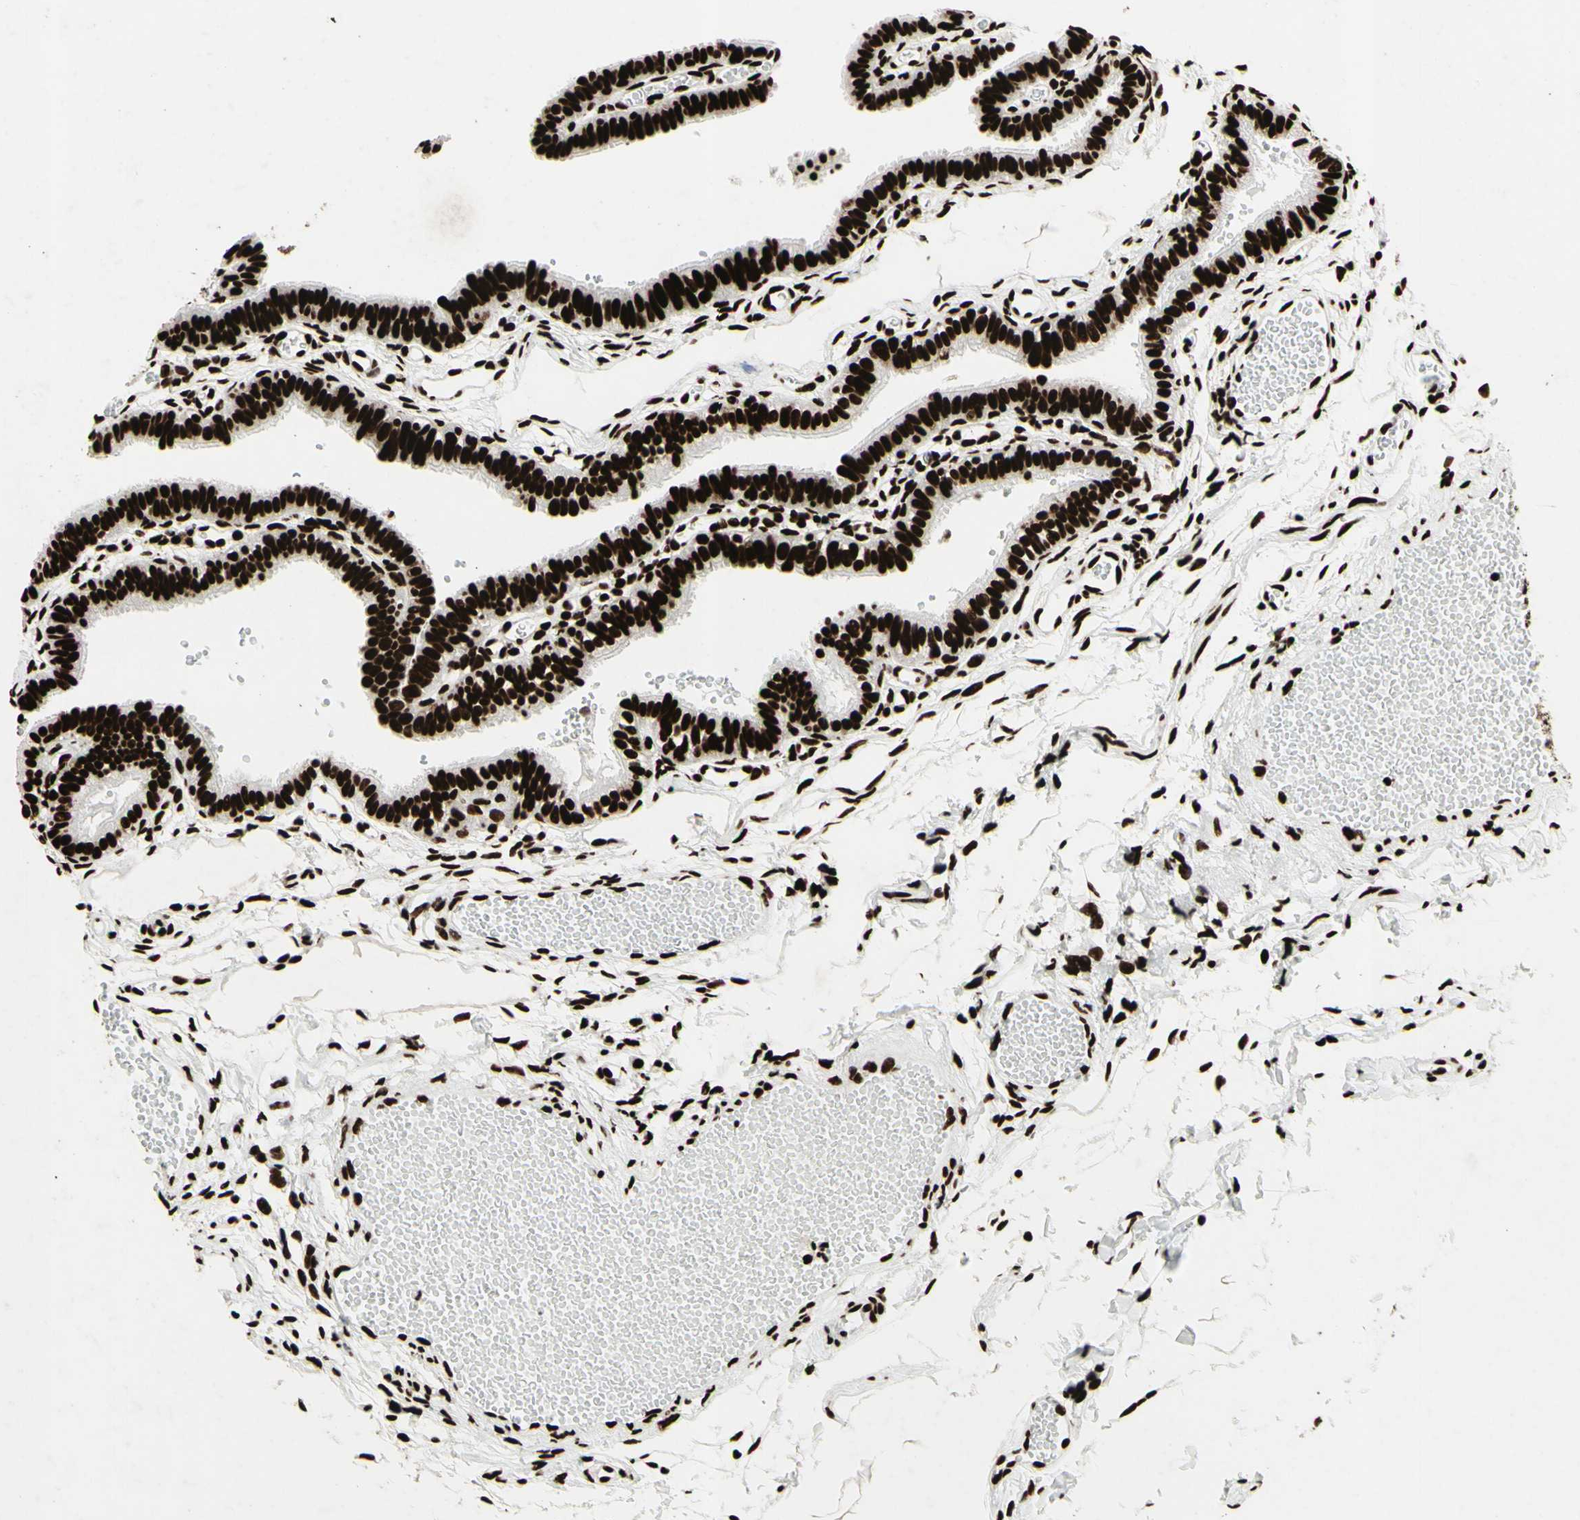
{"staining": {"intensity": "strong", "quantity": ">75%", "location": "nuclear"}, "tissue": "fallopian tube", "cell_type": "Glandular cells", "image_type": "normal", "snomed": [{"axis": "morphology", "description": "Normal tissue, NOS"}, {"axis": "topography", "description": "Fallopian tube"}, {"axis": "topography", "description": "Placenta"}], "caption": "Fallopian tube stained with immunohistochemistry demonstrates strong nuclear staining in approximately >75% of glandular cells.", "gene": "U2AF2", "patient": {"sex": "female", "age": 34}}